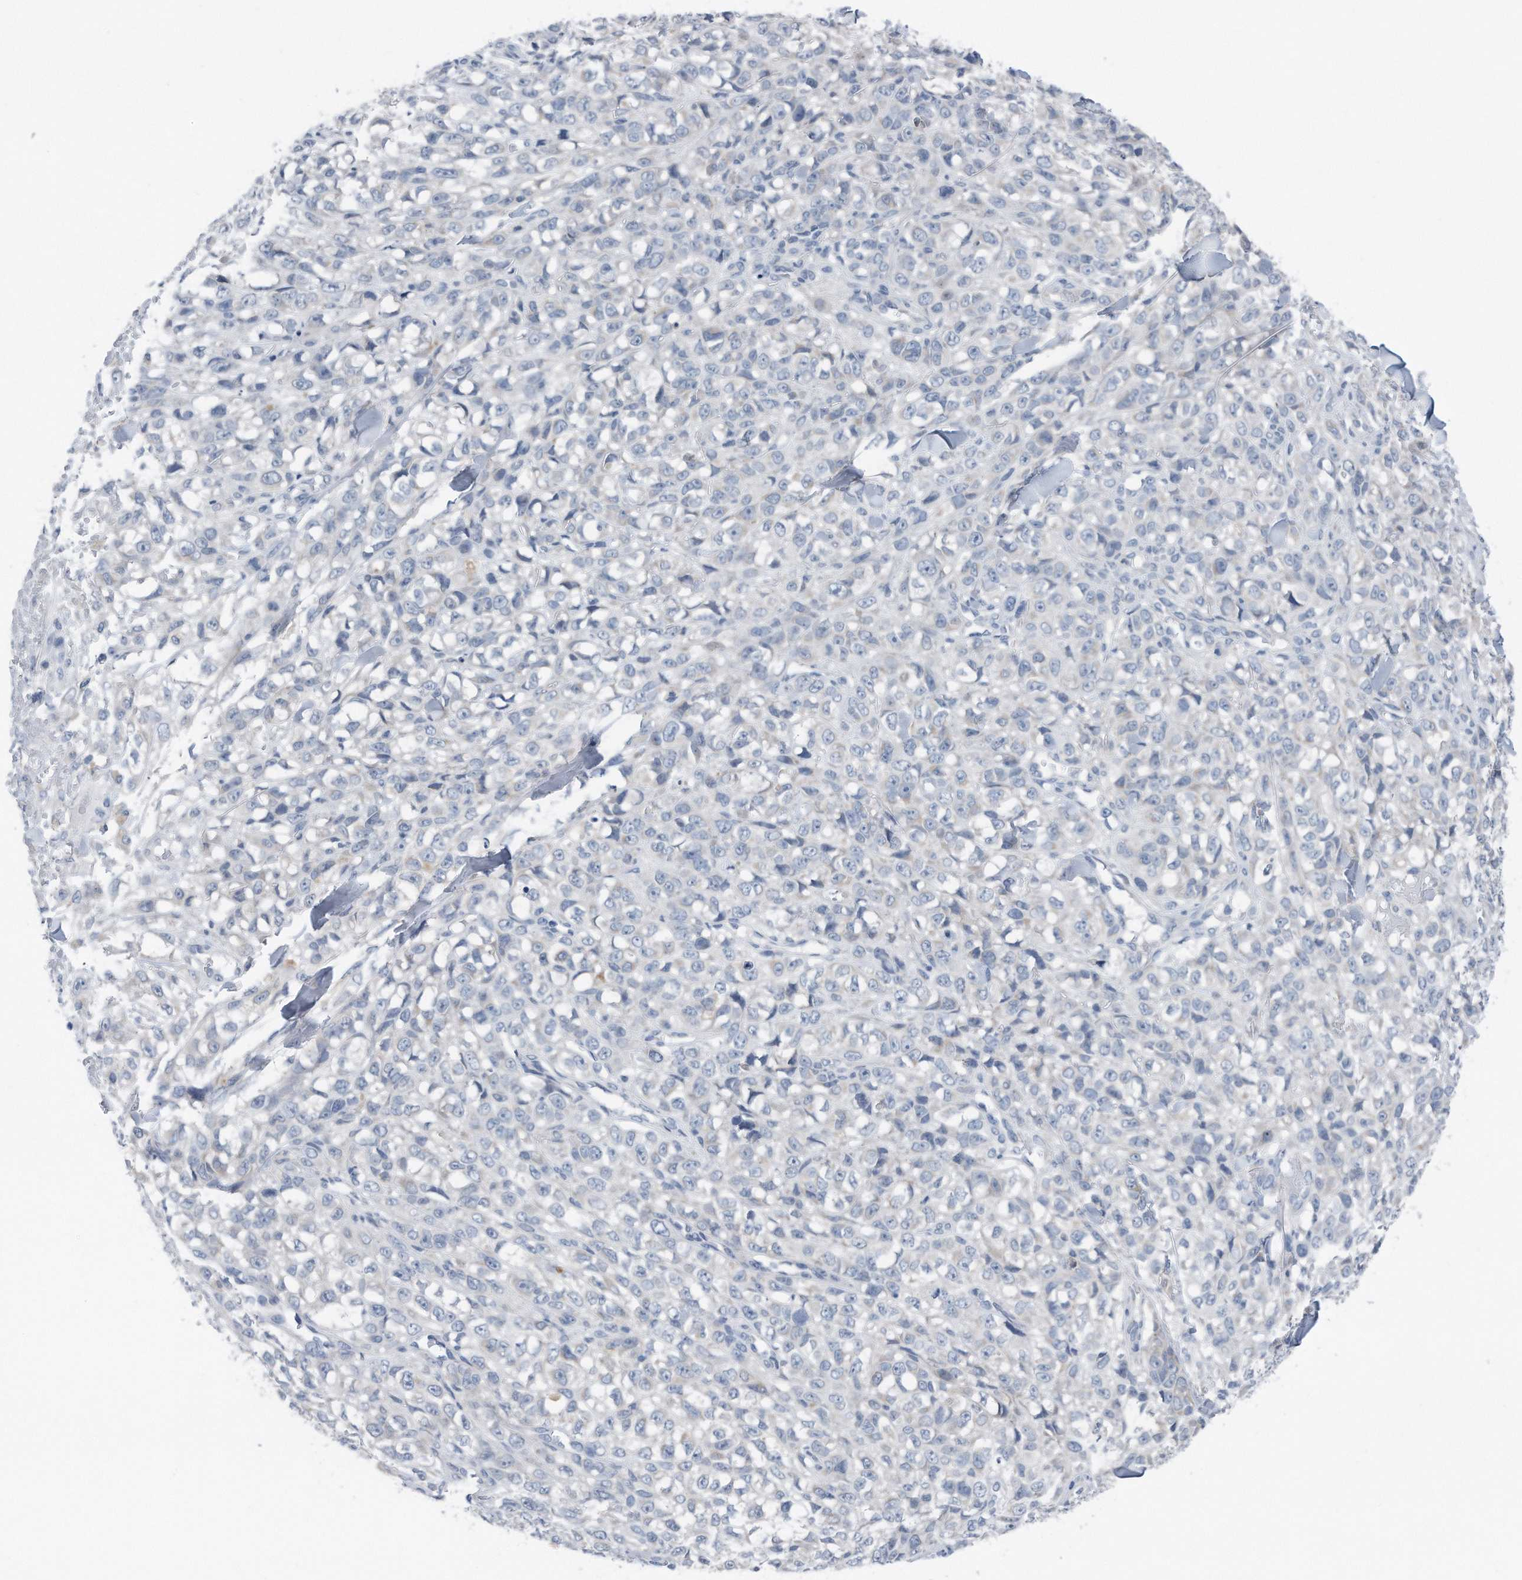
{"staining": {"intensity": "negative", "quantity": "none", "location": "none"}, "tissue": "melanoma", "cell_type": "Tumor cells", "image_type": "cancer", "snomed": [{"axis": "morphology", "description": "Malignant melanoma, Metastatic site"}, {"axis": "topography", "description": "Skin"}], "caption": "Immunohistochemical staining of human malignant melanoma (metastatic site) shows no significant positivity in tumor cells.", "gene": "YRDC", "patient": {"sex": "female", "age": 72}}